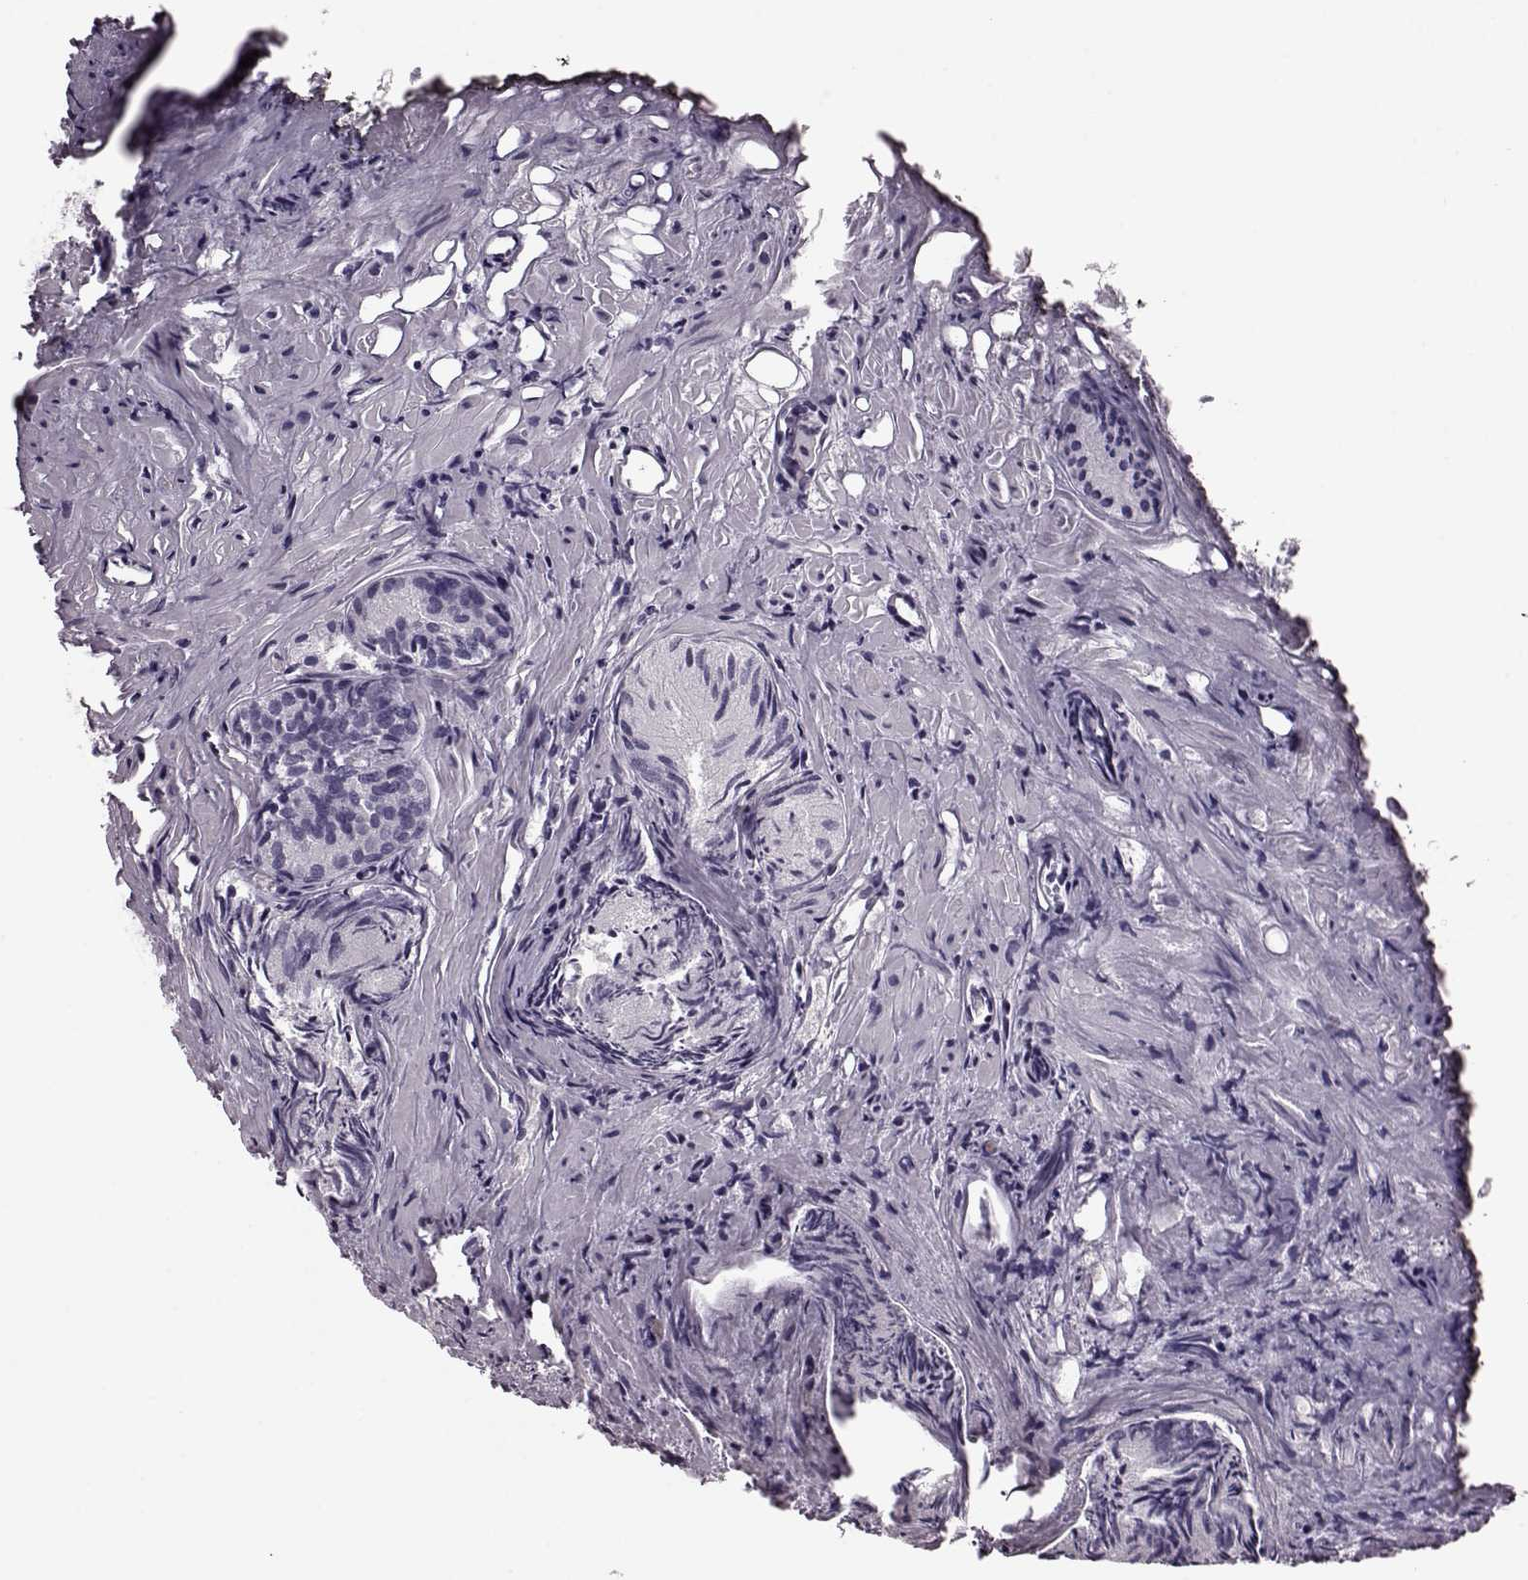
{"staining": {"intensity": "negative", "quantity": "none", "location": "none"}, "tissue": "prostate cancer", "cell_type": "Tumor cells", "image_type": "cancer", "snomed": [{"axis": "morphology", "description": "Adenocarcinoma, High grade"}, {"axis": "topography", "description": "Prostate"}], "caption": "Immunohistochemistry (IHC) of prostate high-grade adenocarcinoma exhibits no expression in tumor cells.", "gene": "RIMS2", "patient": {"sex": "male", "age": 81}}